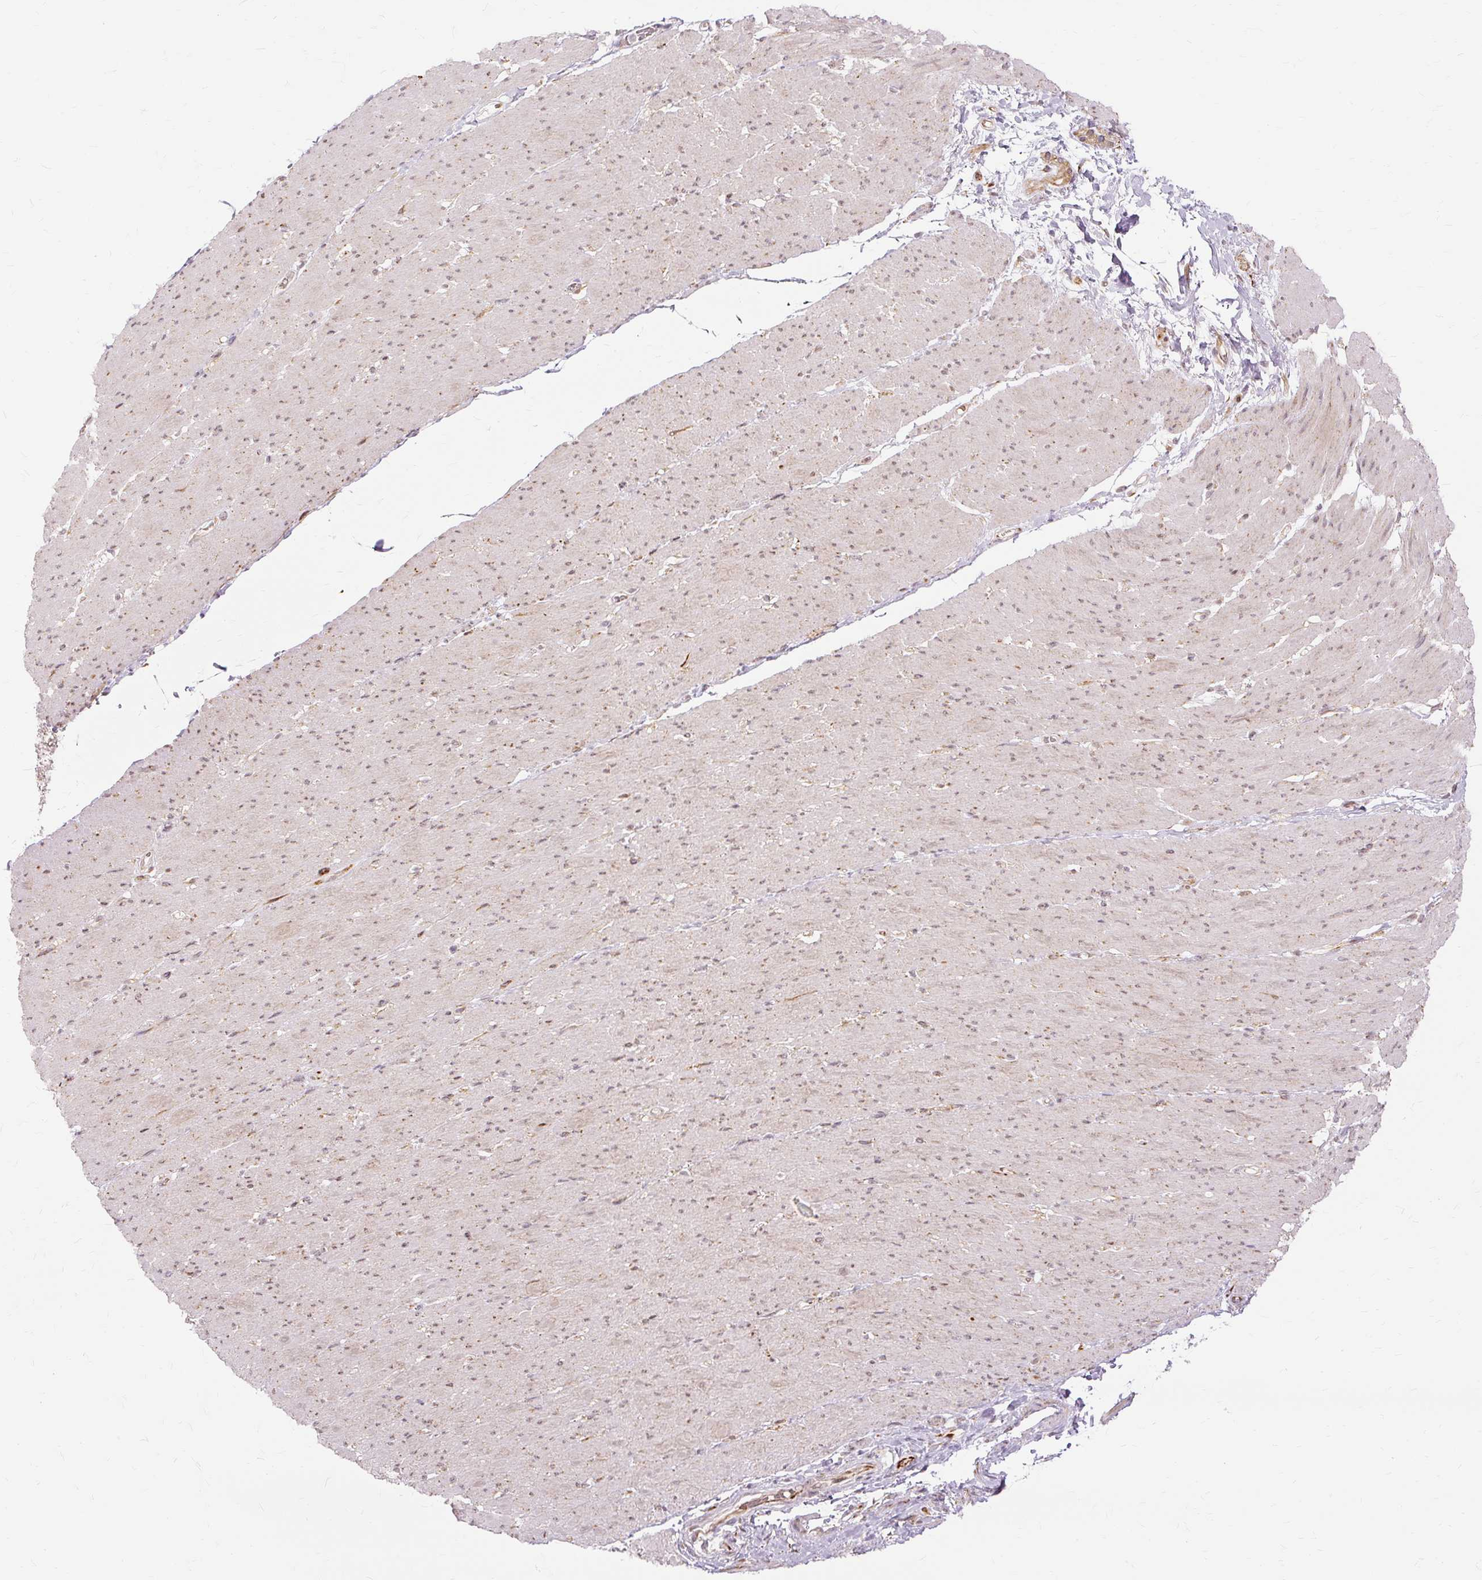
{"staining": {"intensity": "weak", "quantity": "25%-75%", "location": "cytoplasmic/membranous,nuclear"}, "tissue": "smooth muscle", "cell_type": "Smooth muscle cells", "image_type": "normal", "snomed": [{"axis": "morphology", "description": "Normal tissue, NOS"}, {"axis": "topography", "description": "Smooth muscle"}, {"axis": "topography", "description": "Rectum"}], "caption": "Immunohistochemistry (IHC) image of normal smooth muscle: human smooth muscle stained using immunohistochemistry (IHC) demonstrates low levels of weak protein expression localized specifically in the cytoplasmic/membranous,nuclear of smooth muscle cells, appearing as a cytoplasmic/membranous,nuclear brown color.", "gene": "MMACHC", "patient": {"sex": "male", "age": 53}}